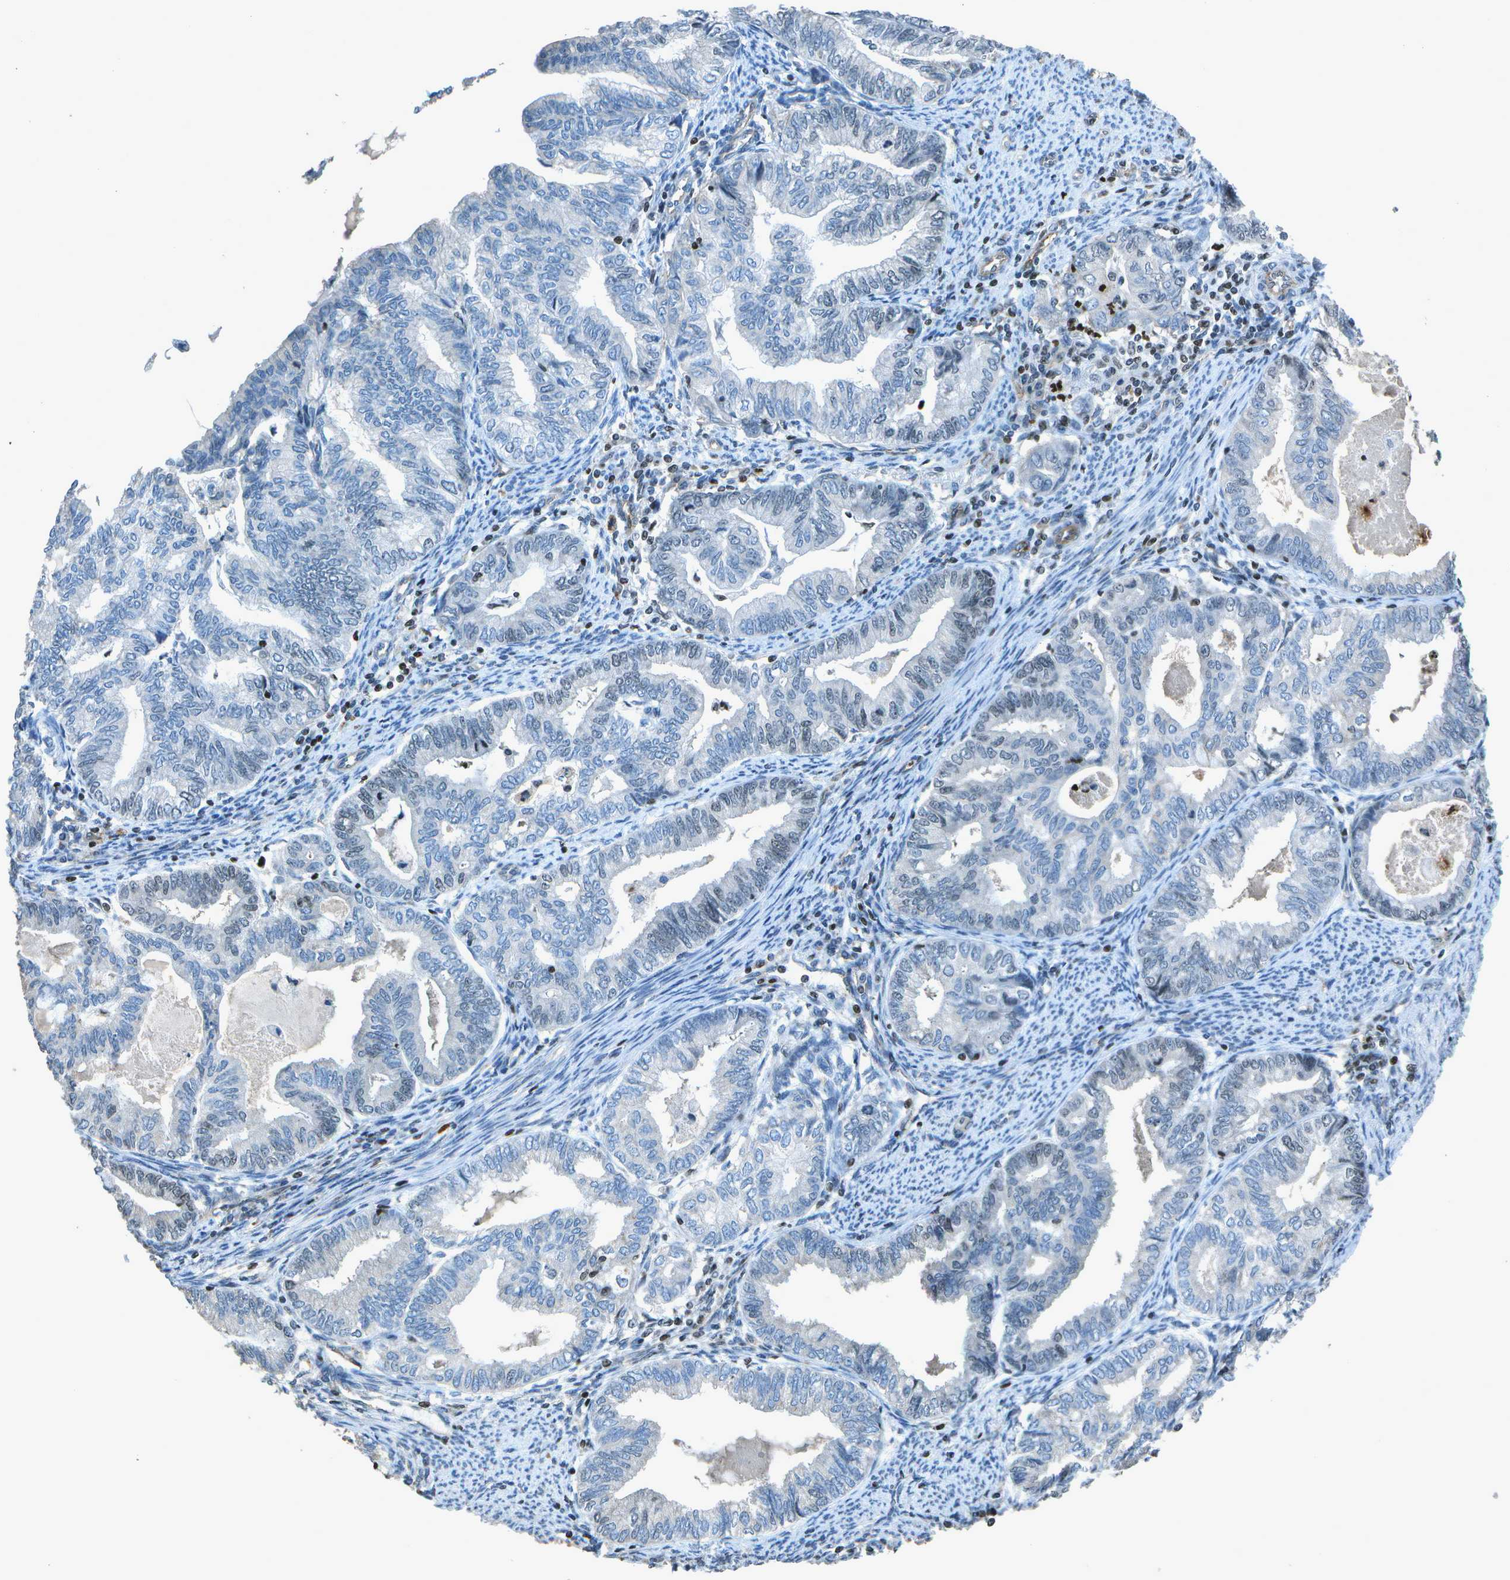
{"staining": {"intensity": "negative", "quantity": "none", "location": "none"}, "tissue": "endometrial cancer", "cell_type": "Tumor cells", "image_type": "cancer", "snomed": [{"axis": "morphology", "description": "Adenocarcinoma, NOS"}, {"axis": "topography", "description": "Endometrium"}], "caption": "Tumor cells are negative for protein expression in human endometrial cancer (adenocarcinoma). Brightfield microscopy of immunohistochemistry stained with DAB (3,3'-diaminobenzidine) (brown) and hematoxylin (blue), captured at high magnification.", "gene": "PDLIM1", "patient": {"sex": "female", "age": 79}}